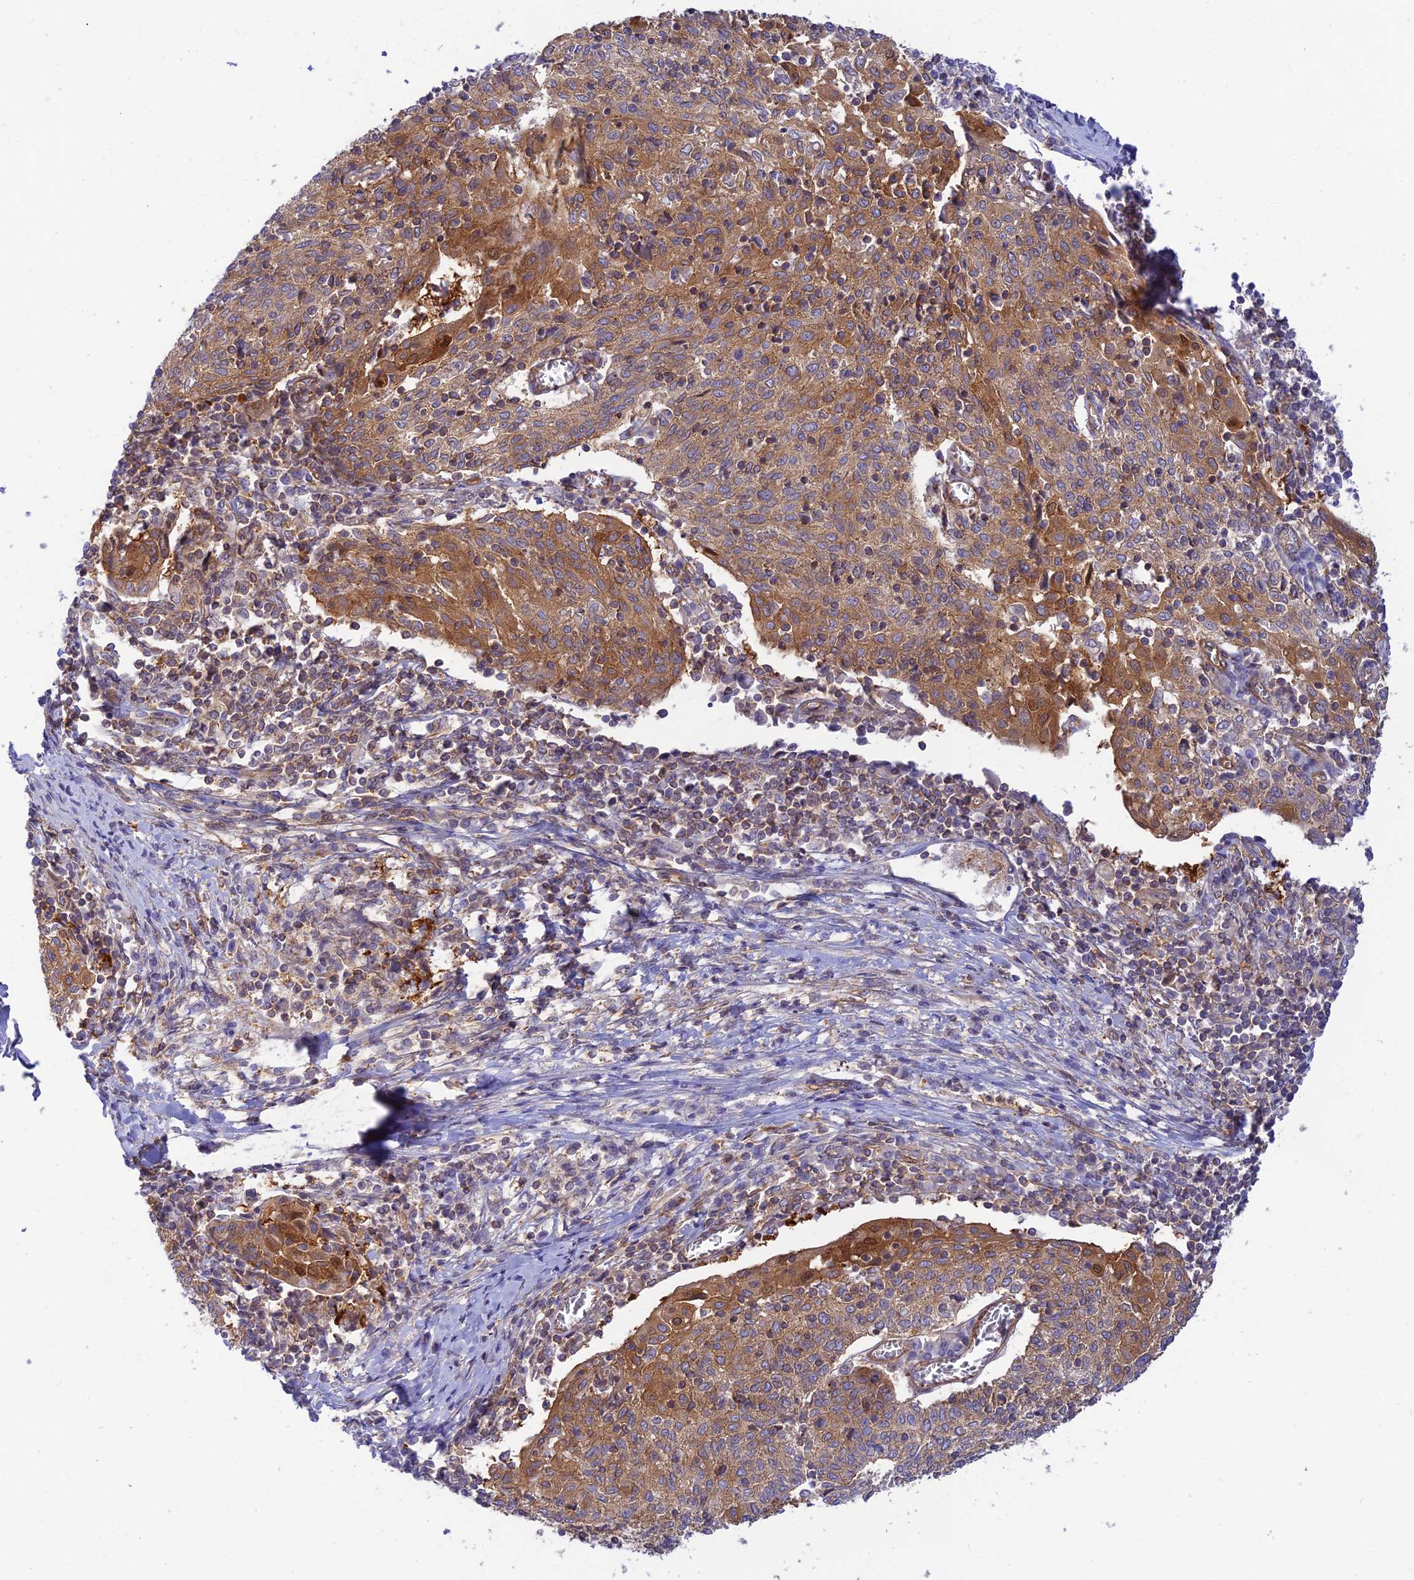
{"staining": {"intensity": "moderate", "quantity": ">75%", "location": "cytoplasmic/membranous"}, "tissue": "cervical cancer", "cell_type": "Tumor cells", "image_type": "cancer", "snomed": [{"axis": "morphology", "description": "Squamous cell carcinoma, NOS"}, {"axis": "topography", "description": "Cervix"}], "caption": "A photomicrograph showing moderate cytoplasmic/membranous expression in about >75% of tumor cells in squamous cell carcinoma (cervical), as visualized by brown immunohistochemical staining.", "gene": "PPP1R12C", "patient": {"sex": "female", "age": 52}}